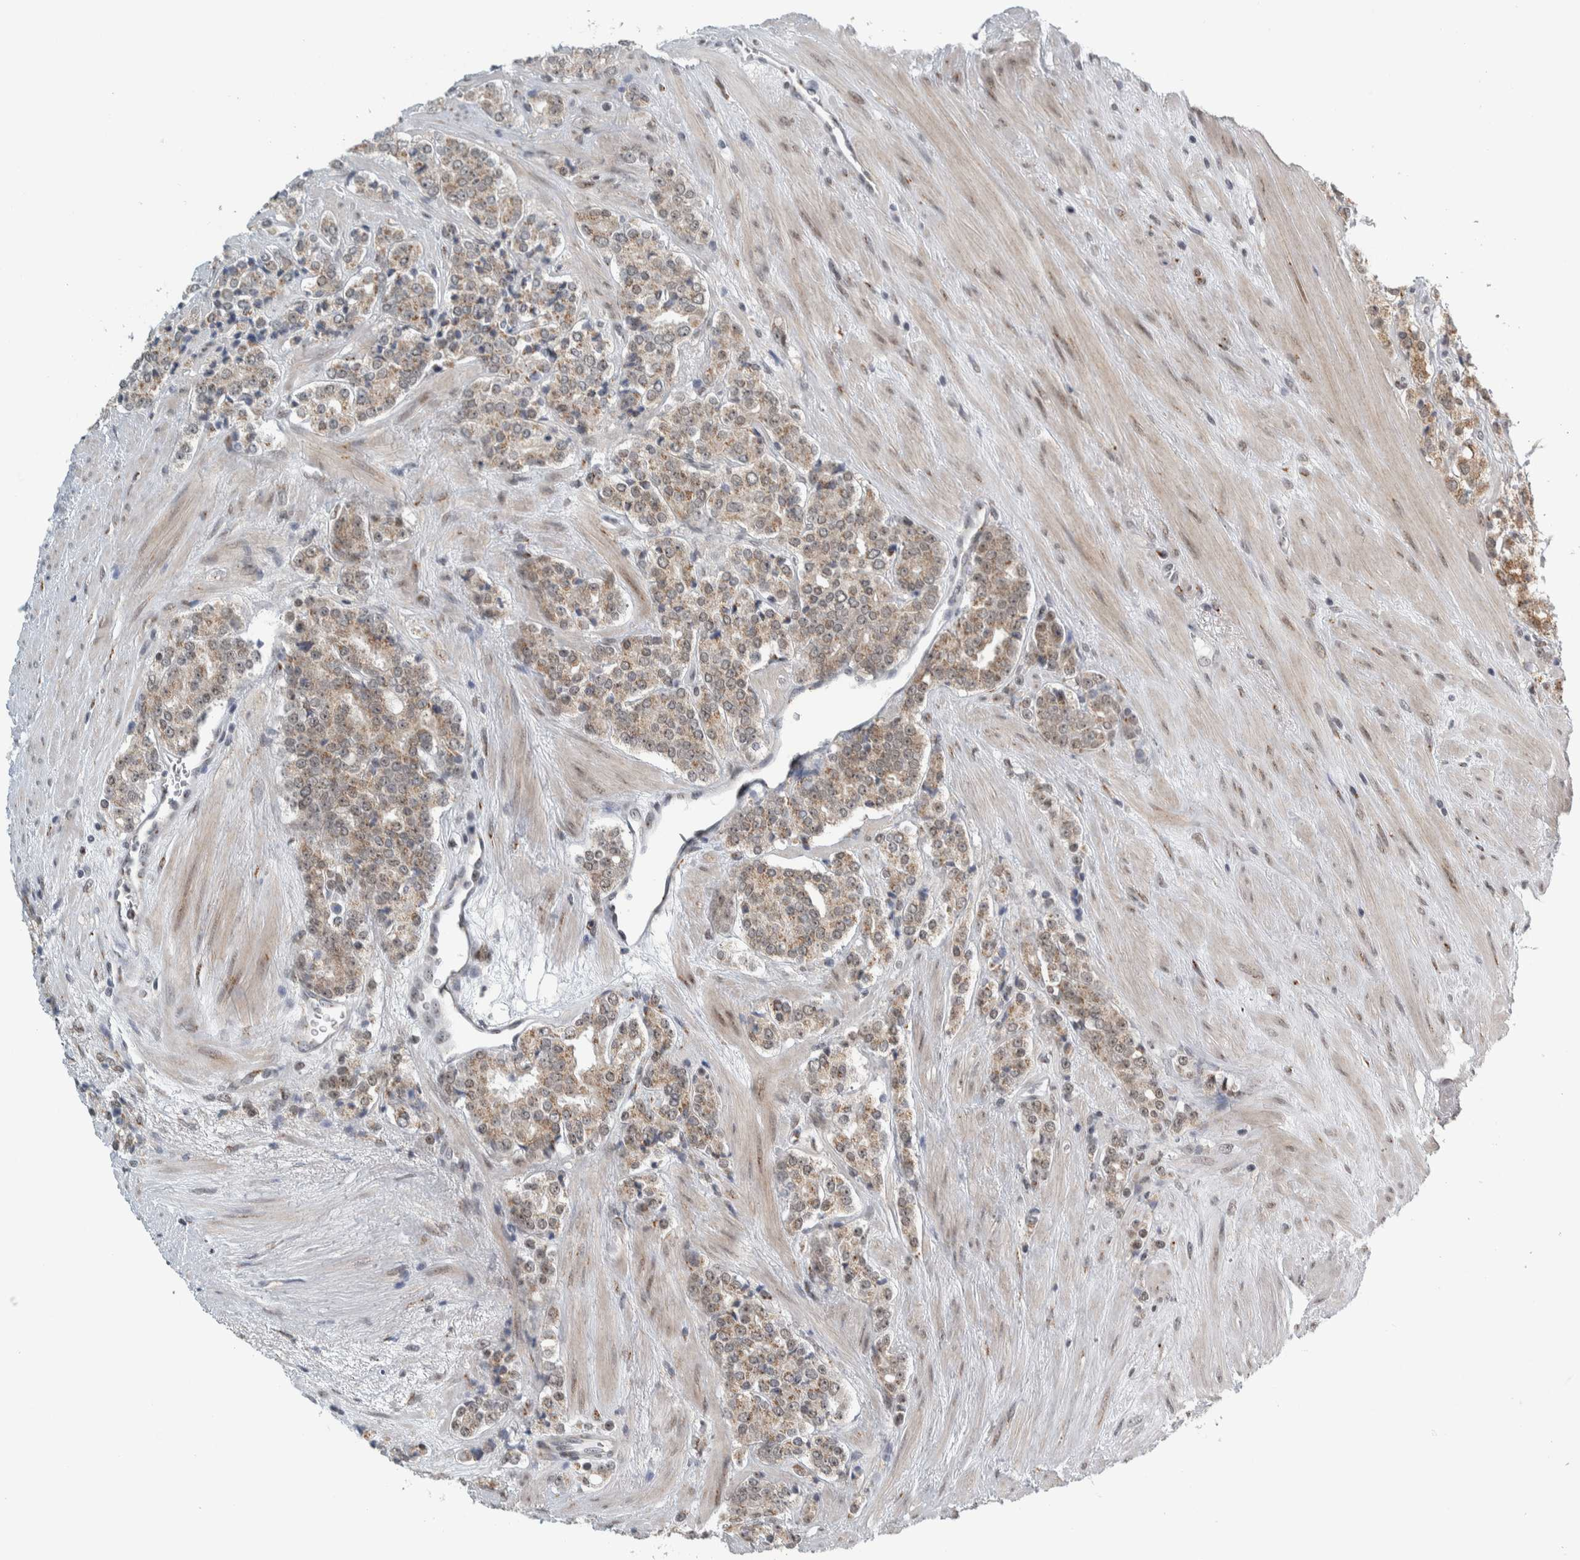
{"staining": {"intensity": "weak", "quantity": "25%-75%", "location": "cytoplasmic/membranous"}, "tissue": "prostate cancer", "cell_type": "Tumor cells", "image_type": "cancer", "snomed": [{"axis": "morphology", "description": "Adenocarcinoma, High grade"}, {"axis": "topography", "description": "Prostate"}], "caption": "Weak cytoplasmic/membranous positivity is present in about 25%-75% of tumor cells in prostate cancer (adenocarcinoma (high-grade)).", "gene": "ZMYND8", "patient": {"sex": "male", "age": 71}}